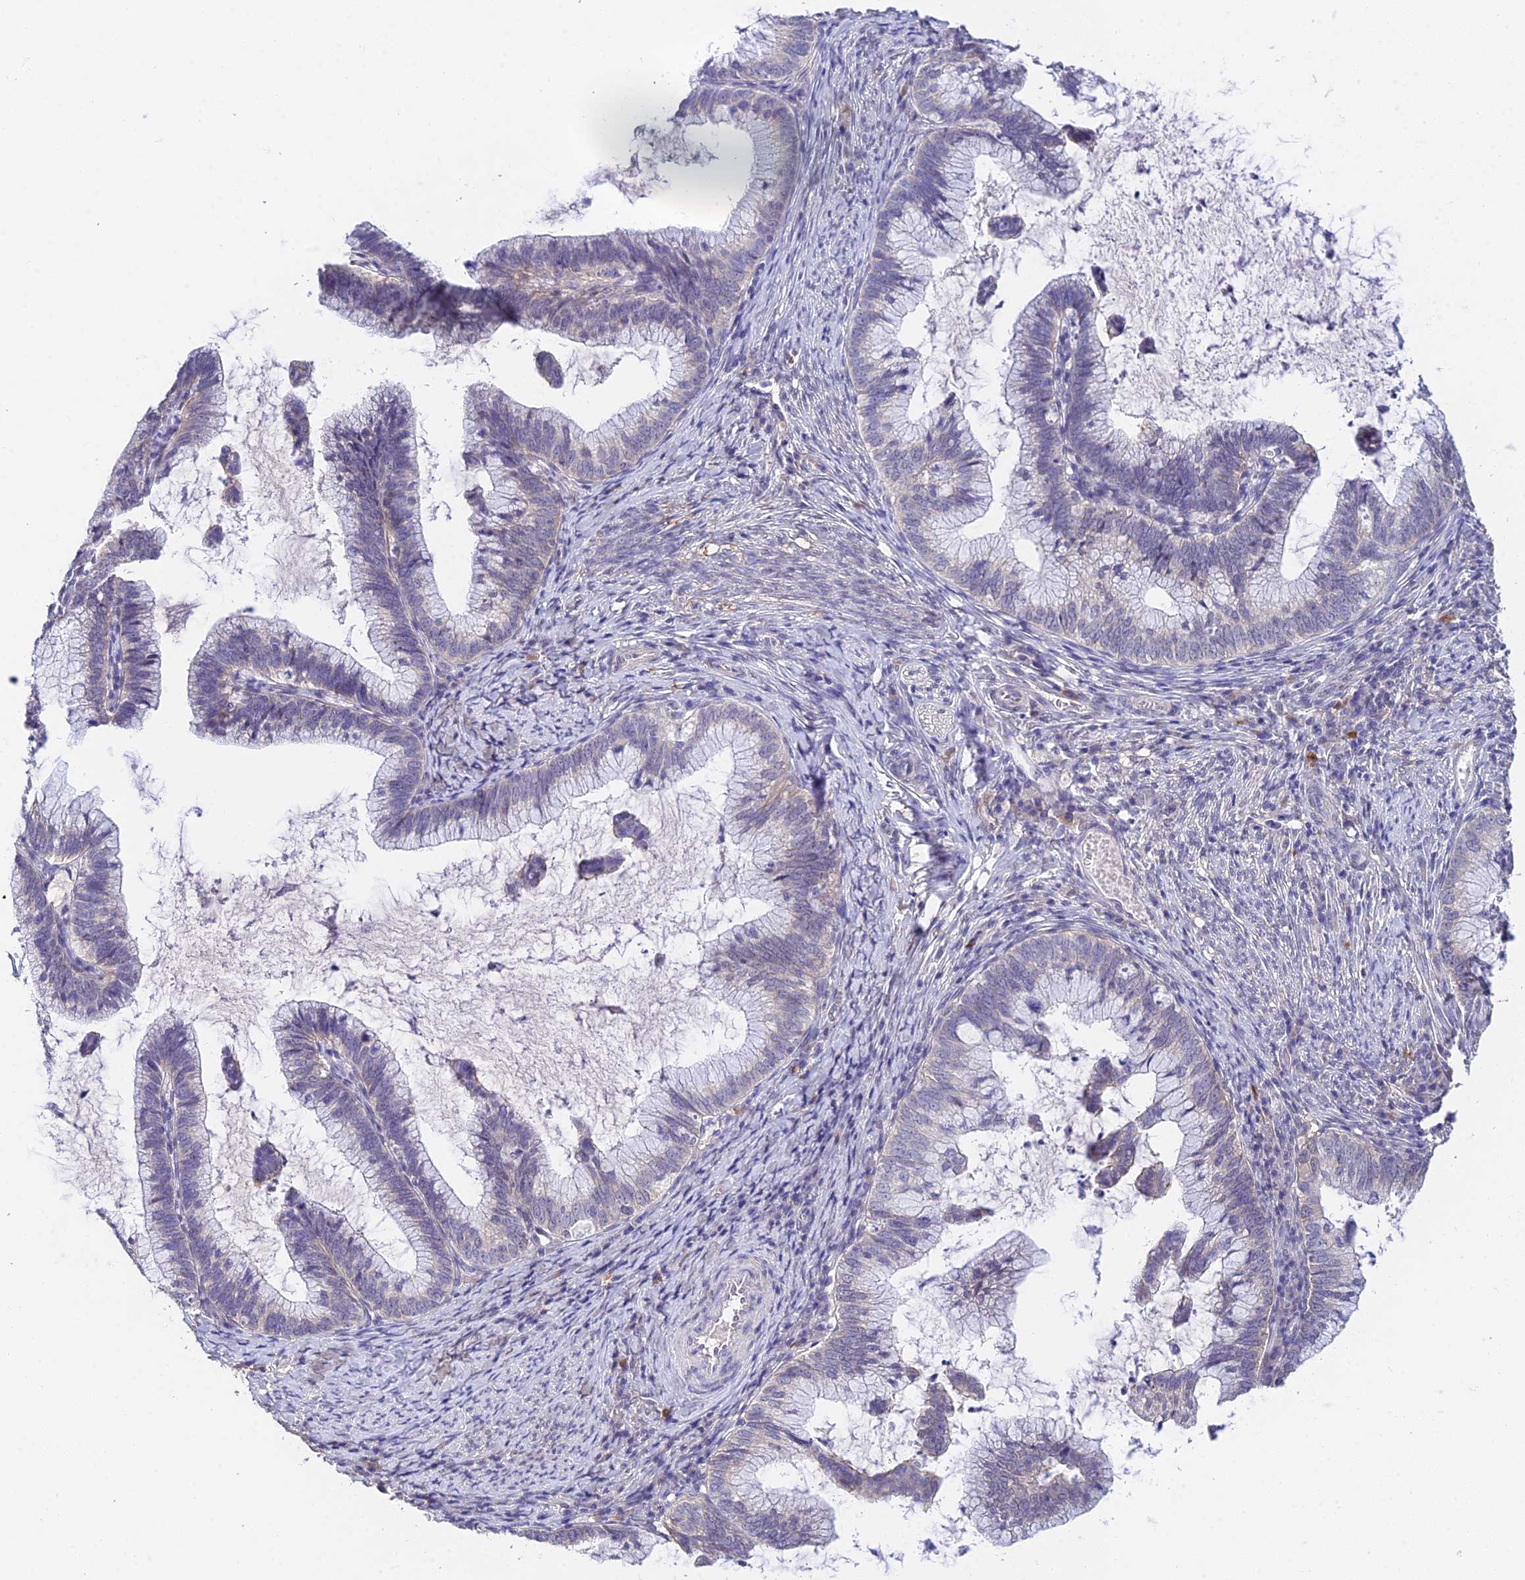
{"staining": {"intensity": "negative", "quantity": "none", "location": "none"}, "tissue": "cervical cancer", "cell_type": "Tumor cells", "image_type": "cancer", "snomed": [{"axis": "morphology", "description": "Adenocarcinoma, NOS"}, {"axis": "topography", "description": "Cervix"}], "caption": "Cervical cancer was stained to show a protein in brown. There is no significant expression in tumor cells. (Brightfield microscopy of DAB immunohistochemistry (IHC) at high magnification).", "gene": "HOXB1", "patient": {"sex": "female", "age": 36}}